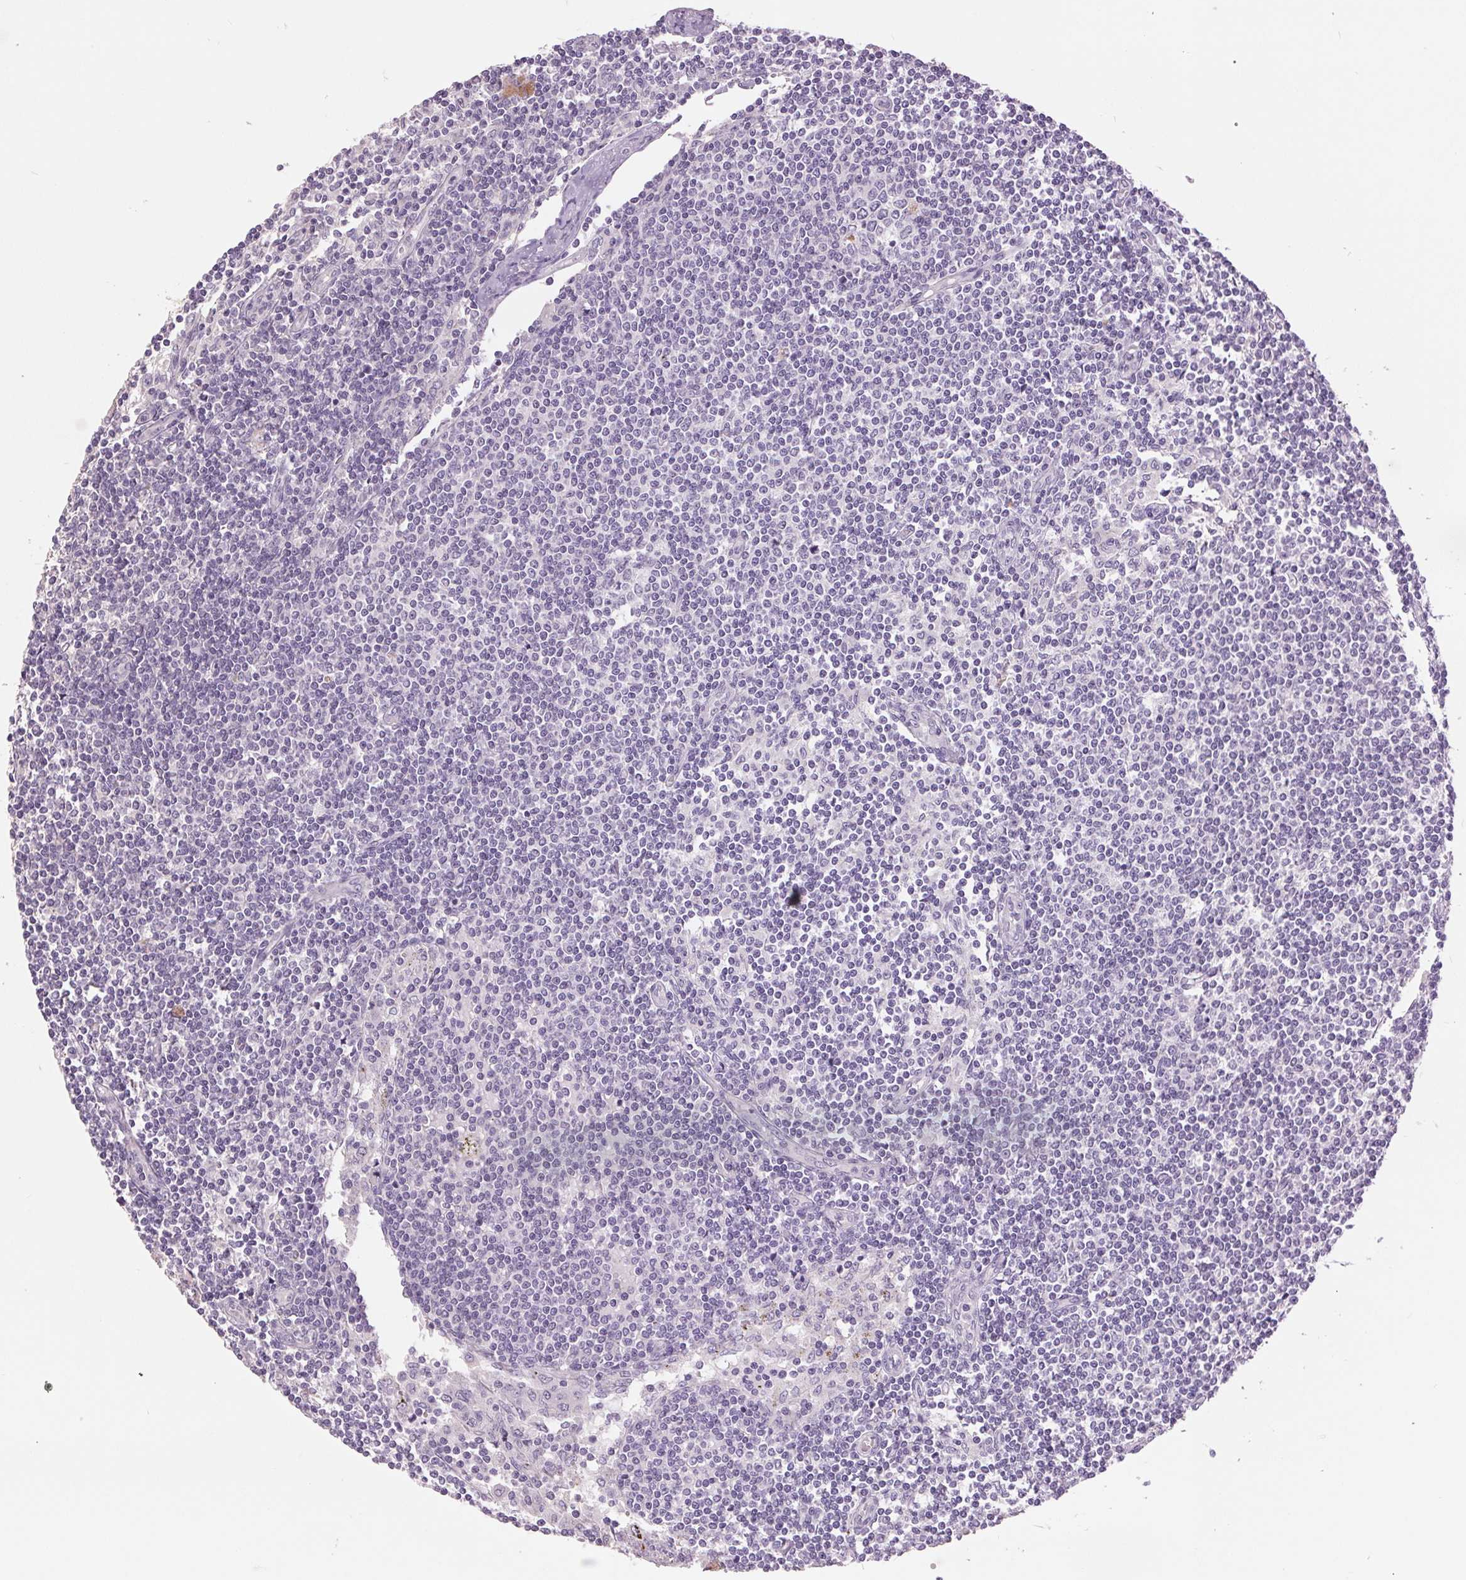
{"staining": {"intensity": "negative", "quantity": "none", "location": "none"}, "tissue": "lymph node", "cell_type": "Germinal center cells", "image_type": "normal", "snomed": [{"axis": "morphology", "description": "Normal tissue, NOS"}, {"axis": "topography", "description": "Lymph node"}], "caption": "The histopathology image exhibits no staining of germinal center cells in unremarkable lymph node.", "gene": "FXYD4", "patient": {"sex": "female", "age": 69}}